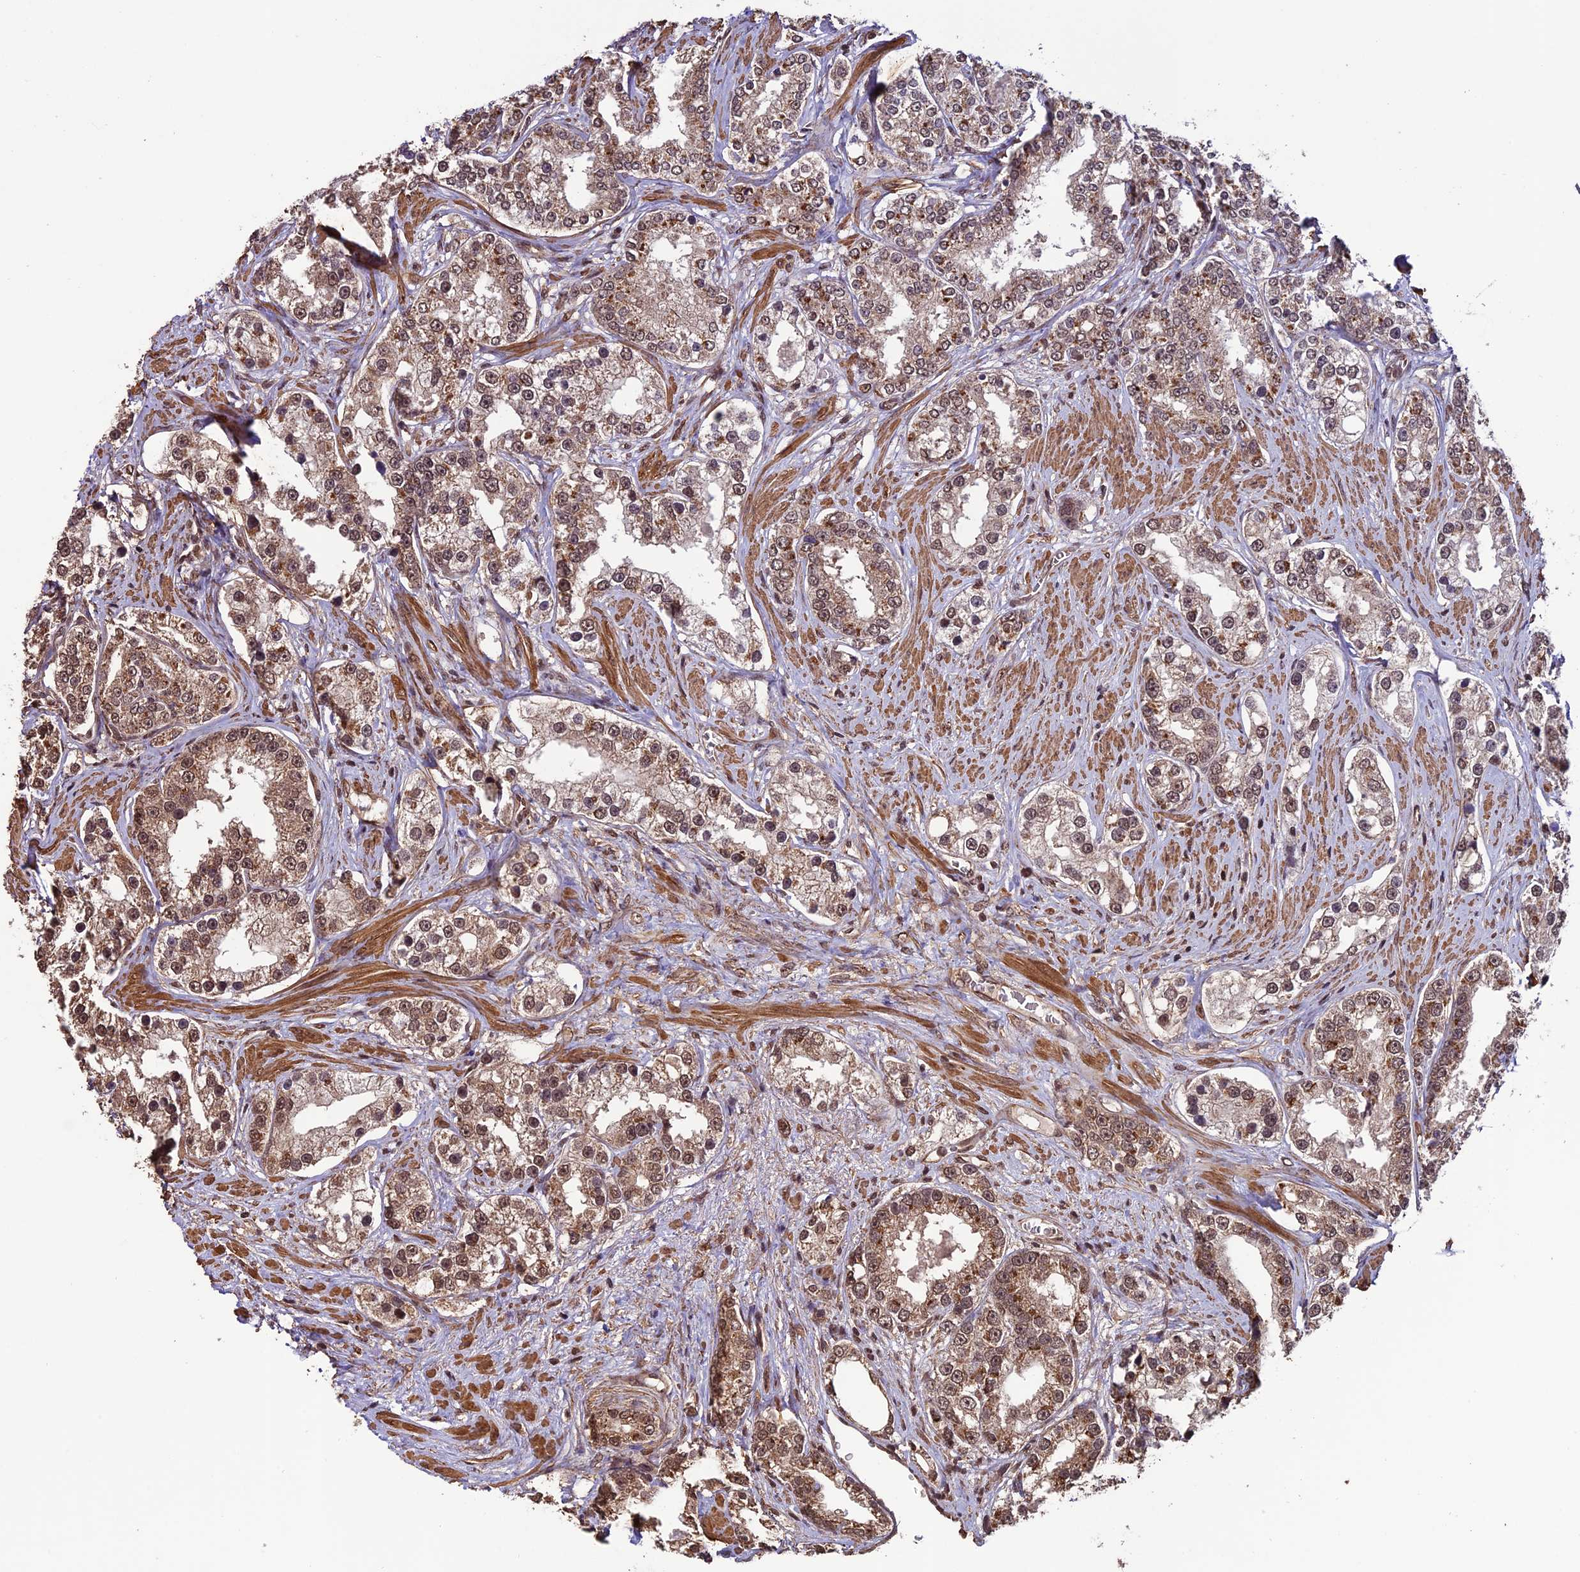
{"staining": {"intensity": "moderate", "quantity": "25%-75%", "location": "cytoplasmic/membranous,nuclear"}, "tissue": "prostate cancer", "cell_type": "Tumor cells", "image_type": "cancer", "snomed": [{"axis": "morphology", "description": "Normal tissue, NOS"}, {"axis": "morphology", "description": "Adenocarcinoma, High grade"}, {"axis": "topography", "description": "Prostate"}], "caption": "Immunohistochemical staining of high-grade adenocarcinoma (prostate) exhibits medium levels of moderate cytoplasmic/membranous and nuclear protein expression in approximately 25%-75% of tumor cells.", "gene": "CABIN1", "patient": {"sex": "male", "age": 83}}